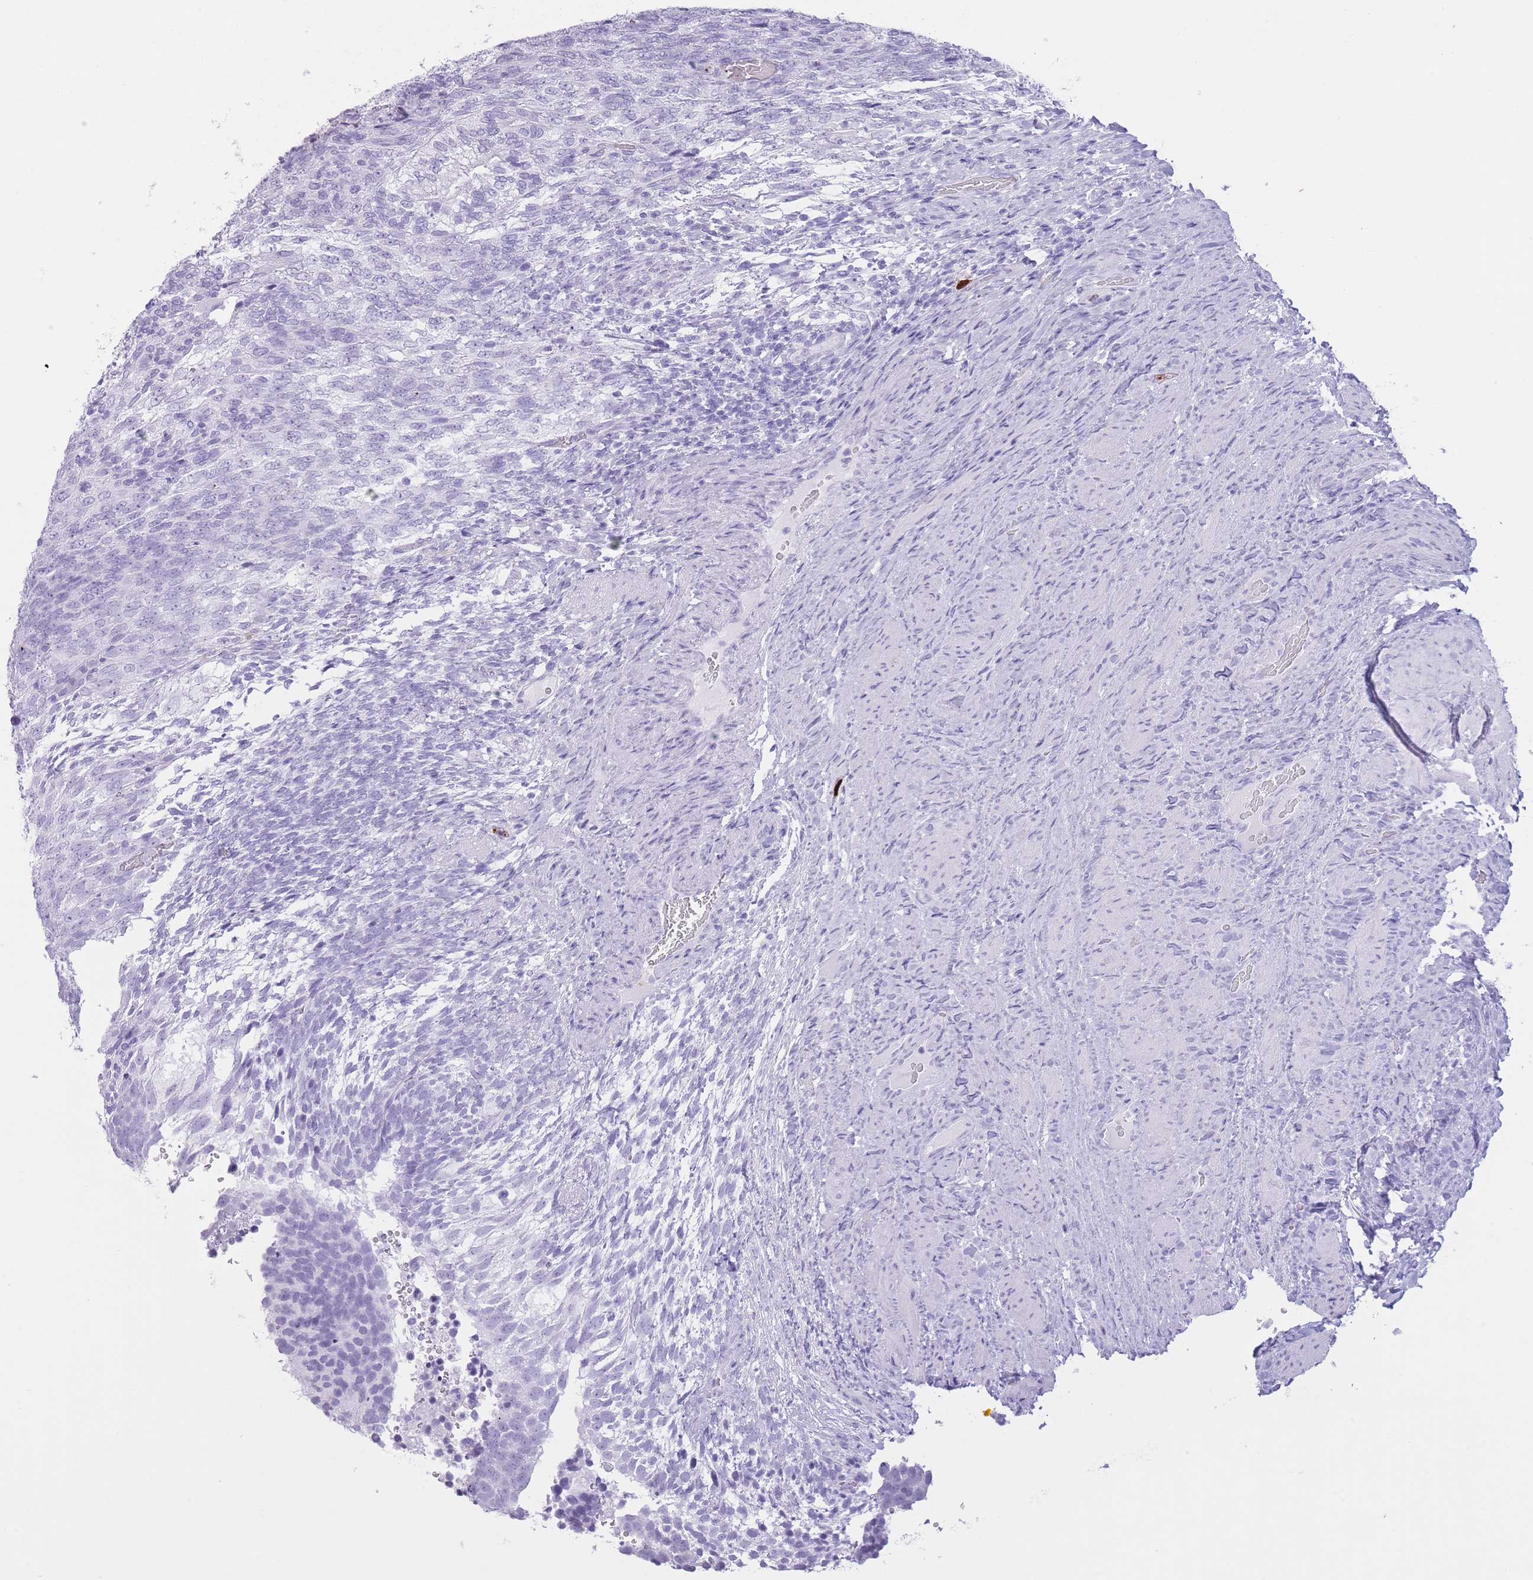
{"staining": {"intensity": "negative", "quantity": "none", "location": "none"}, "tissue": "testis cancer", "cell_type": "Tumor cells", "image_type": "cancer", "snomed": [{"axis": "morphology", "description": "Carcinoma, Embryonal, NOS"}, {"axis": "topography", "description": "Testis"}], "caption": "A histopathology image of human testis cancer (embryonal carcinoma) is negative for staining in tumor cells.", "gene": "OR4F21", "patient": {"sex": "male", "age": 23}}